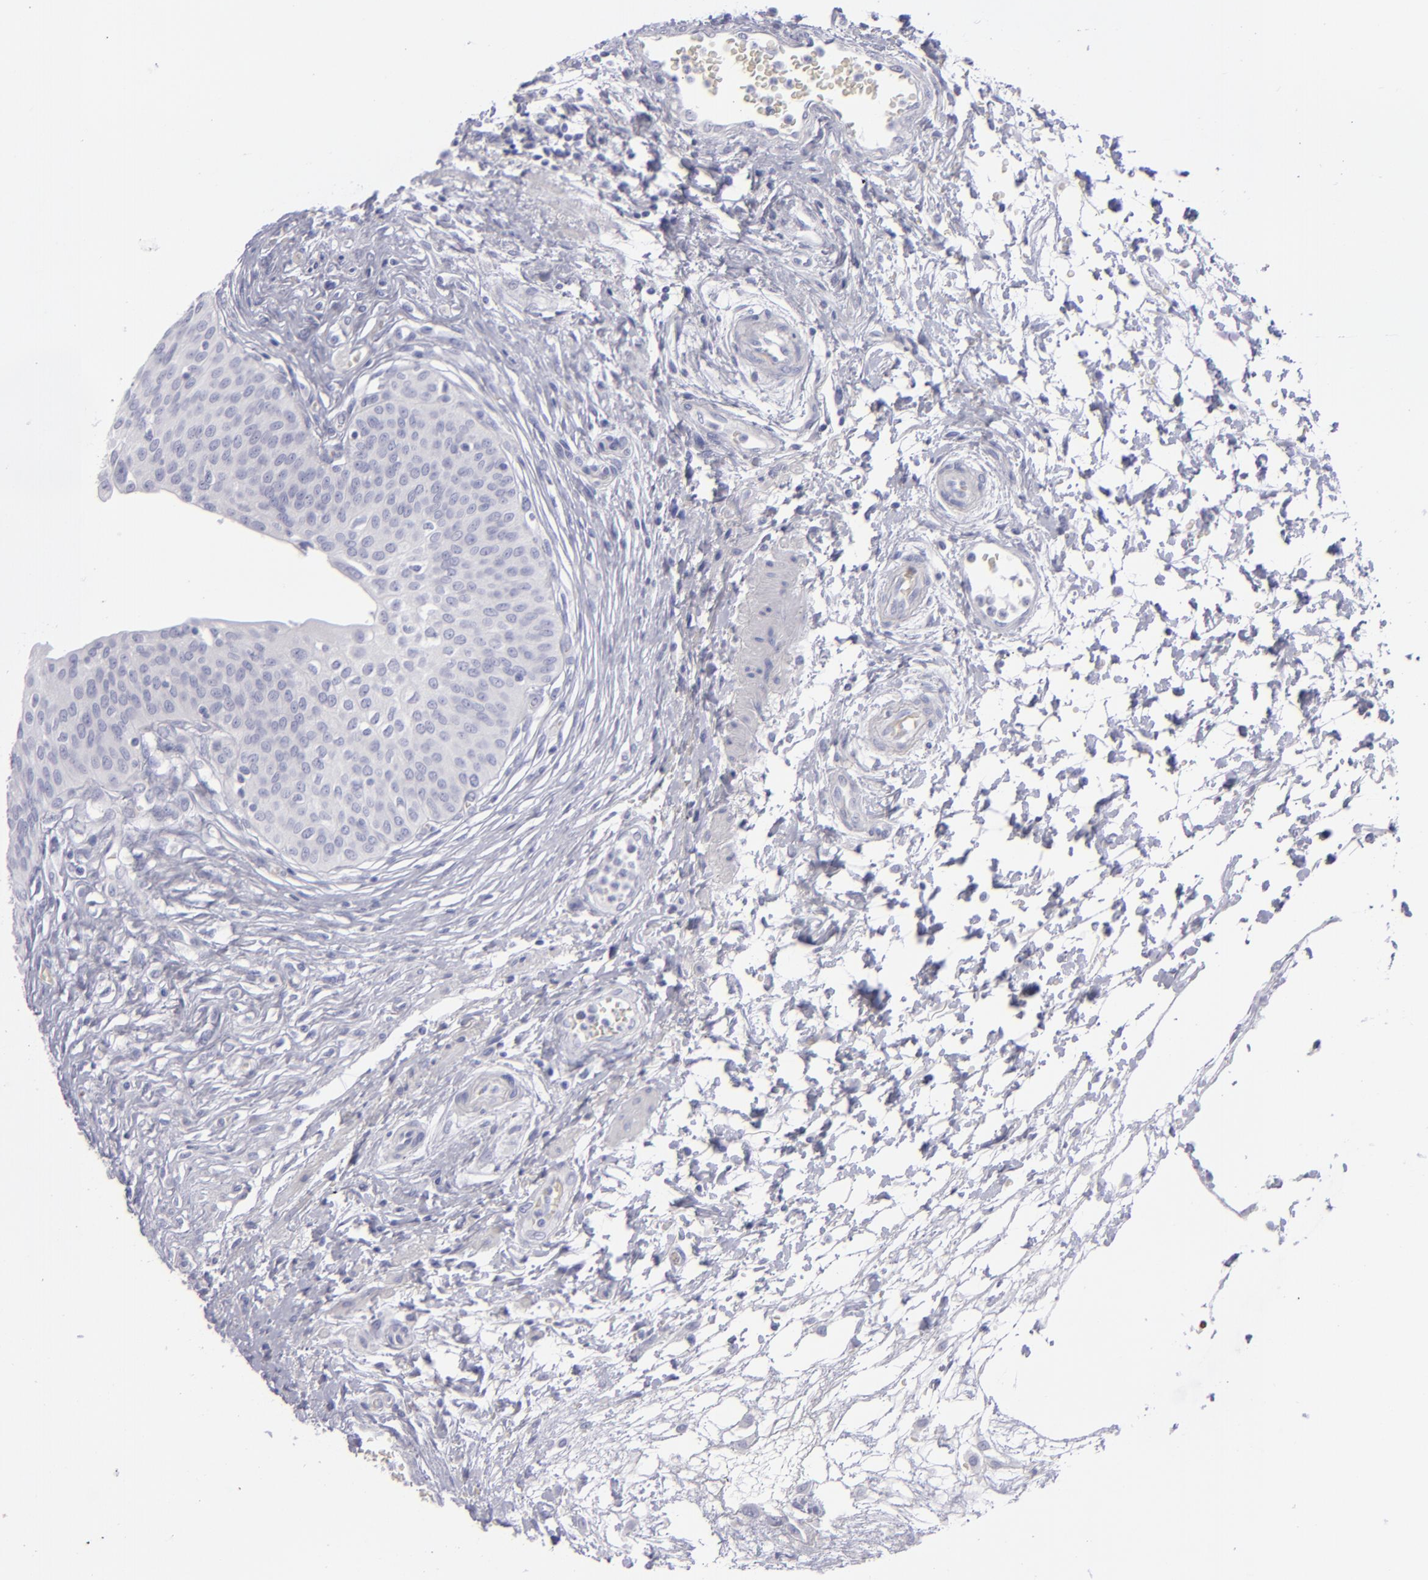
{"staining": {"intensity": "negative", "quantity": "none", "location": "none"}, "tissue": "urinary bladder", "cell_type": "Urothelial cells", "image_type": "normal", "snomed": [{"axis": "morphology", "description": "Normal tissue, NOS"}, {"axis": "topography", "description": "Smooth muscle"}, {"axis": "topography", "description": "Urinary bladder"}], "caption": "There is no significant positivity in urothelial cells of urinary bladder. (Brightfield microscopy of DAB immunohistochemistry (IHC) at high magnification).", "gene": "CD22", "patient": {"sex": "male", "age": 35}}